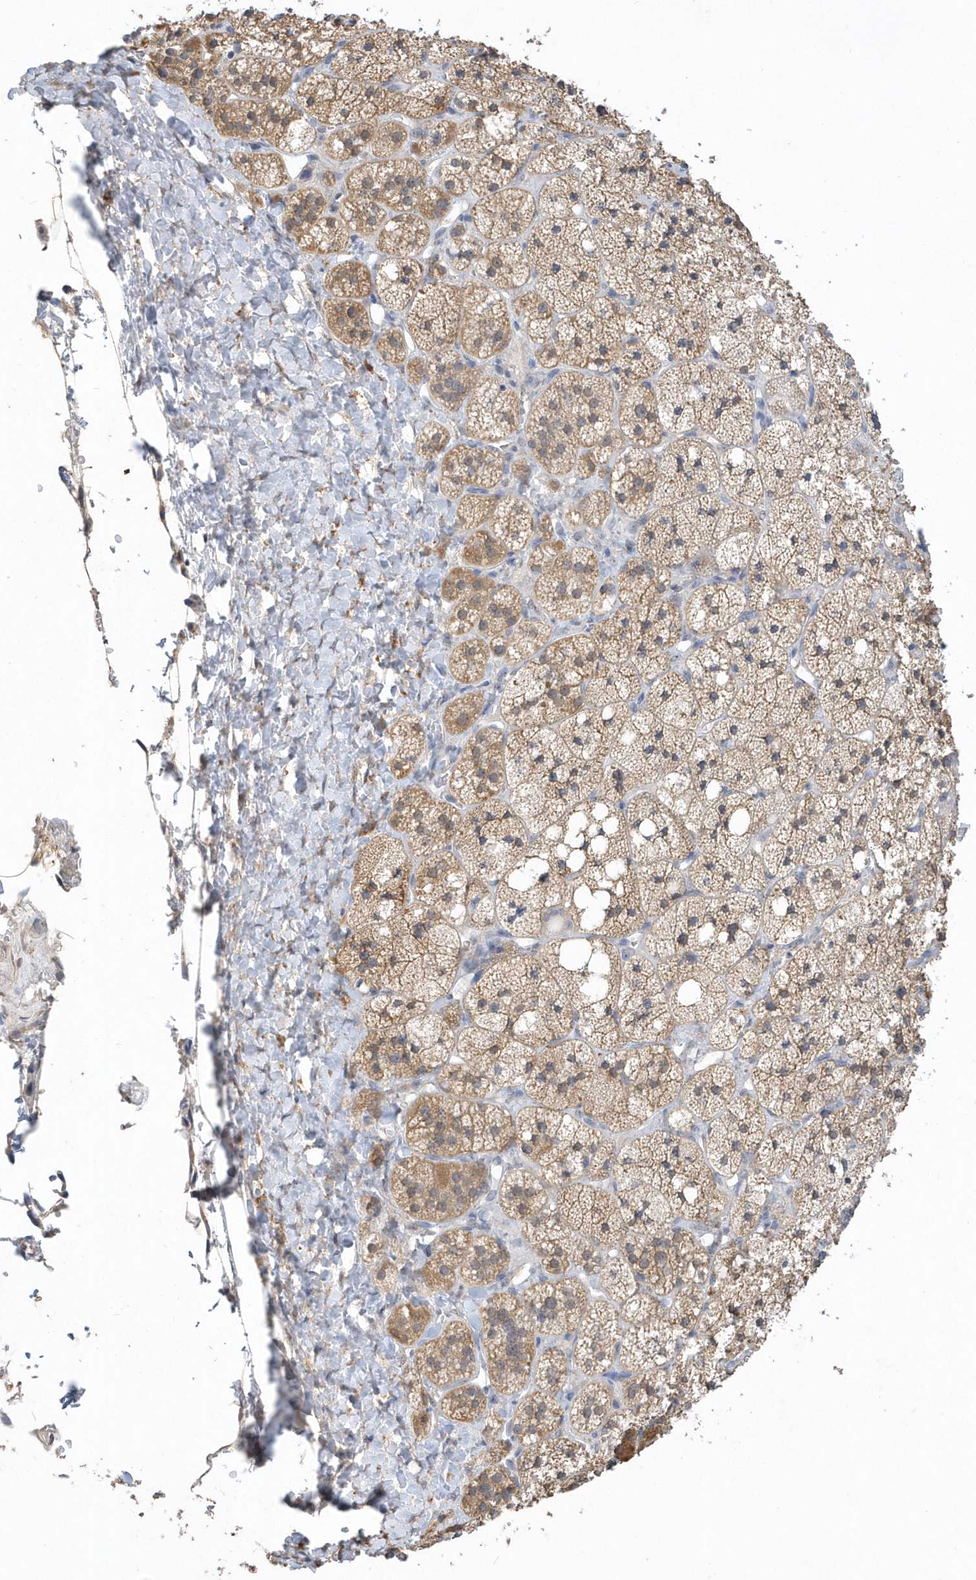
{"staining": {"intensity": "moderate", "quantity": ">75%", "location": "cytoplasmic/membranous"}, "tissue": "adrenal gland", "cell_type": "Glandular cells", "image_type": "normal", "snomed": [{"axis": "morphology", "description": "Normal tissue, NOS"}, {"axis": "topography", "description": "Adrenal gland"}], "caption": "Immunohistochemistry (IHC) (DAB (3,3'-diaminobenzidine)) staining of benign adrenal gland reveals moderate cytoplasmic/membranous protein staining in approximately >75% of glandular cells. Immunohistochemistry stains the protein in brown and the nuclei are stained blue.", "gene": "AKR7A2", "patient": {"sex": "male", "age": 61}}